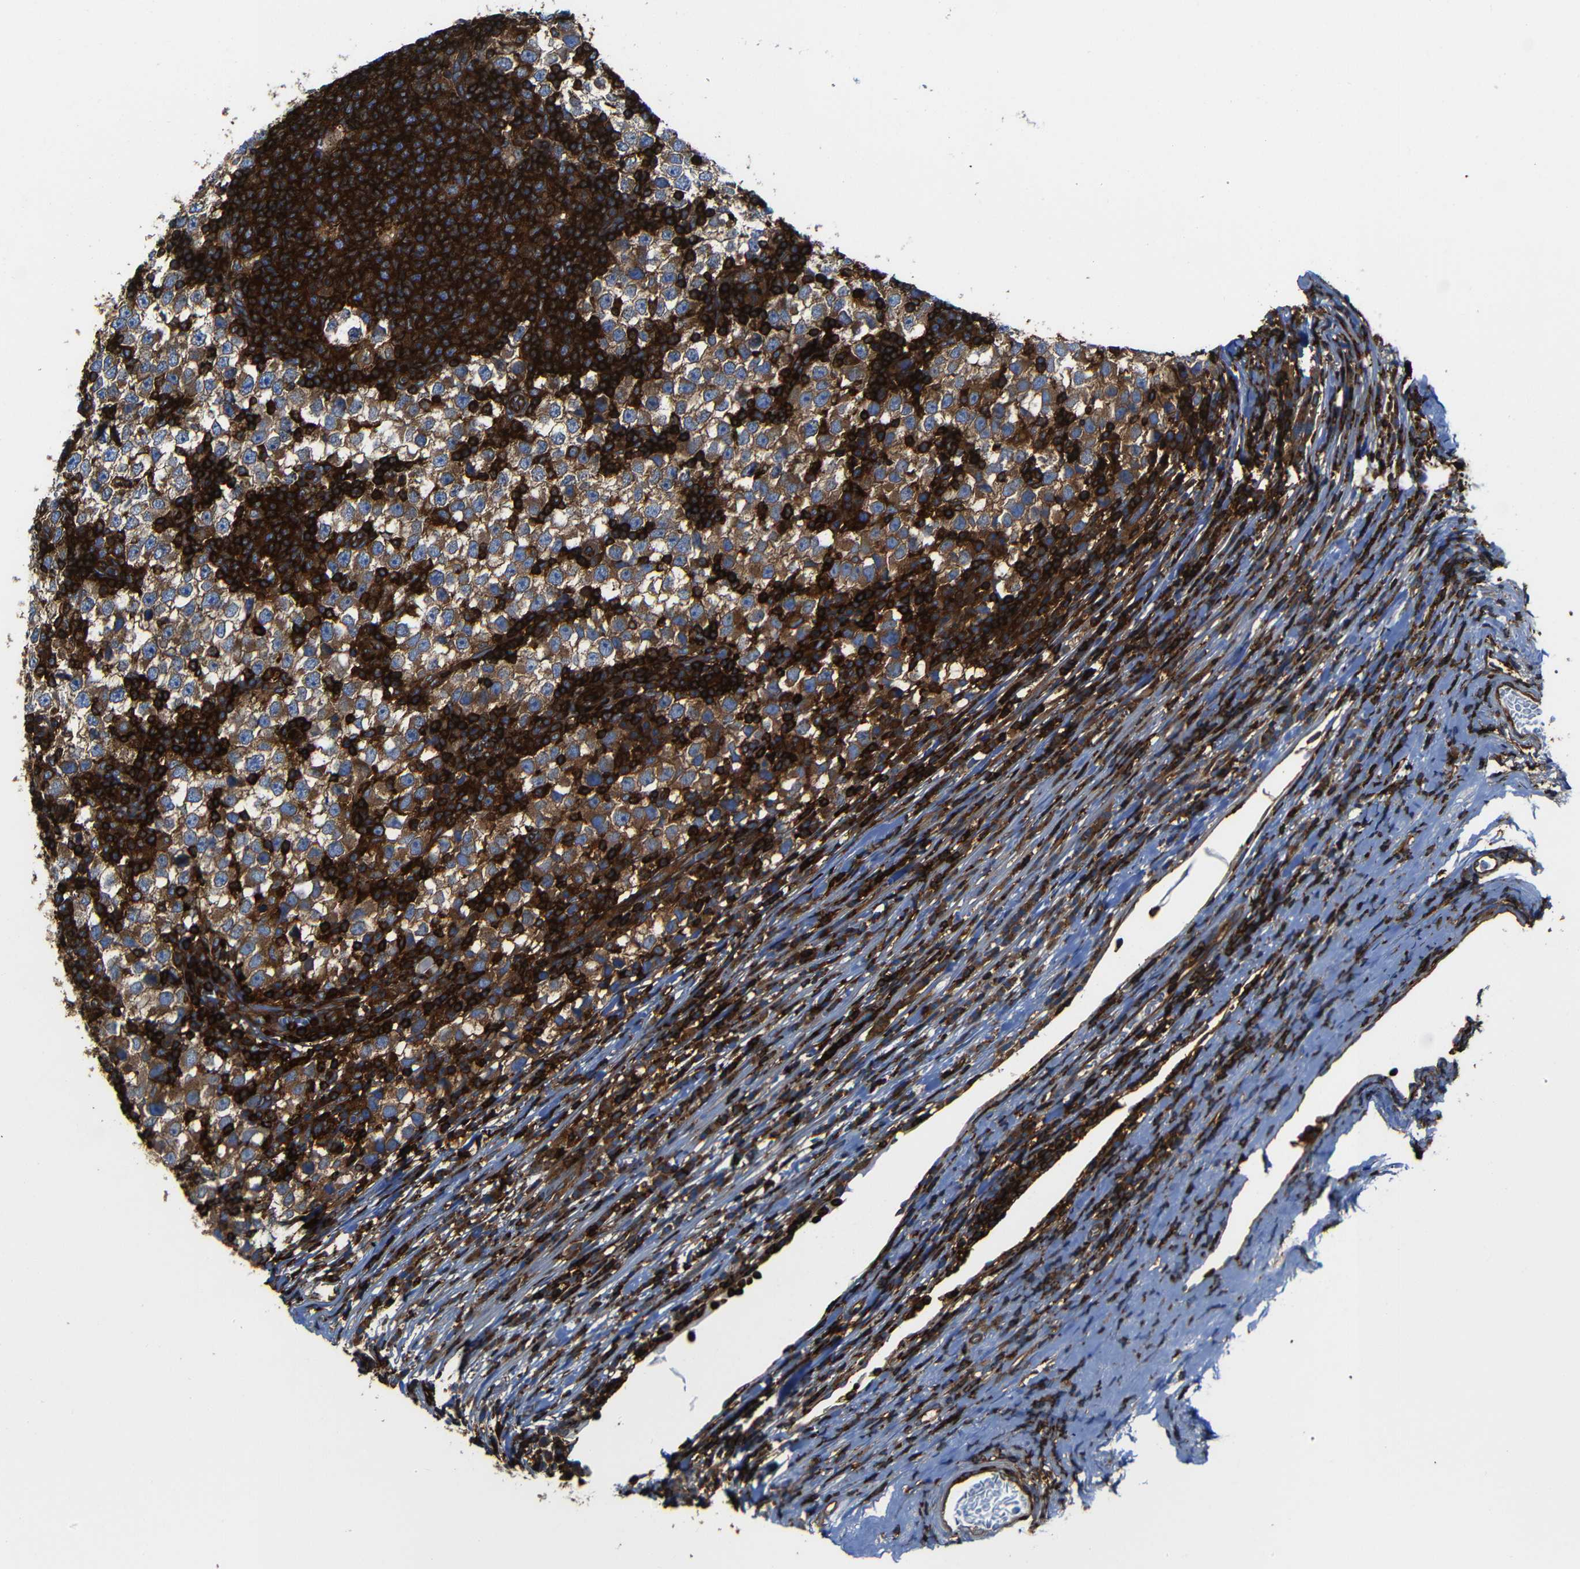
{"staining": {"intensity": "moderate", "quantity": "25%-75%", "location": "cytoplasmic/membranous"}, "tissue": "testis cancer", "cell_type": "Tumor cells", "image_type": "cancer", "snomed": [{"axis": "morphology", "description": "Seminoma, NOS"}, {"axis": "topography", "description": "Testis"}], "caption": "Moderate cytoplasmic/membranous protein expression is seen in about 25%-75% of tumor cells in testis cancer.", "gene": "ARHGEF1", "patient": {"sex": "male", "age": 65}}